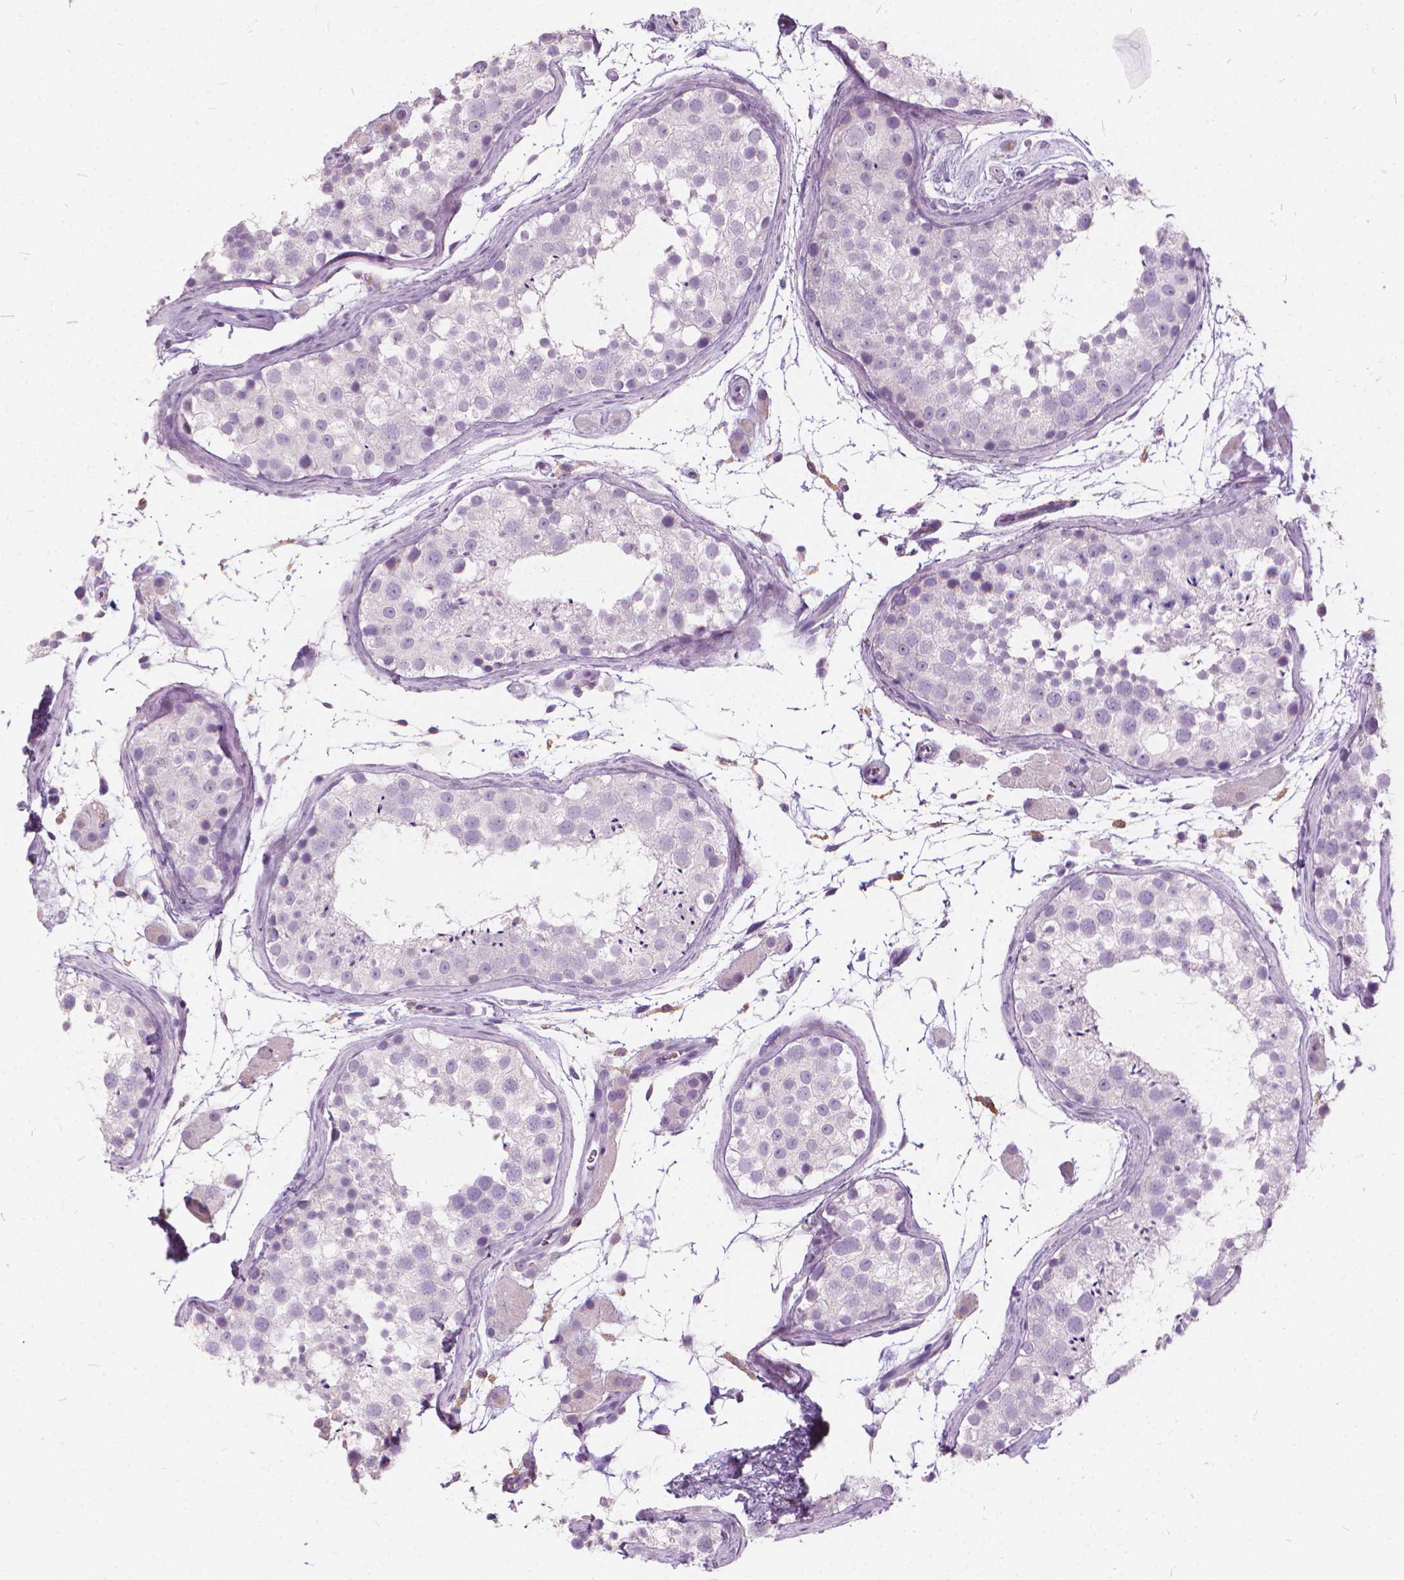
{"staining": {"intensity": "negative", "quantity": "none", "location": "none"}, "tissue": "testis", "cell_type": "Cells in seminiferous ducts", "image_type": "normal", "snomed": [{"axis": "morphology", "description": "Normal tissue, NOS"}, {"axis": "topography", "description": "Testis"}], "caption": "The image exhibits no significant staining in cells in seminiferous ducts of testis. (Stains: DAB (3,3'-diaminobenzidine) immunohistochemistry (IHC) with hematoxylin counter stain, Microscopy: brightfield microscopy at high magnification).", "gene": "DNM1", "patient": {"sex": "male", "age": 41}}